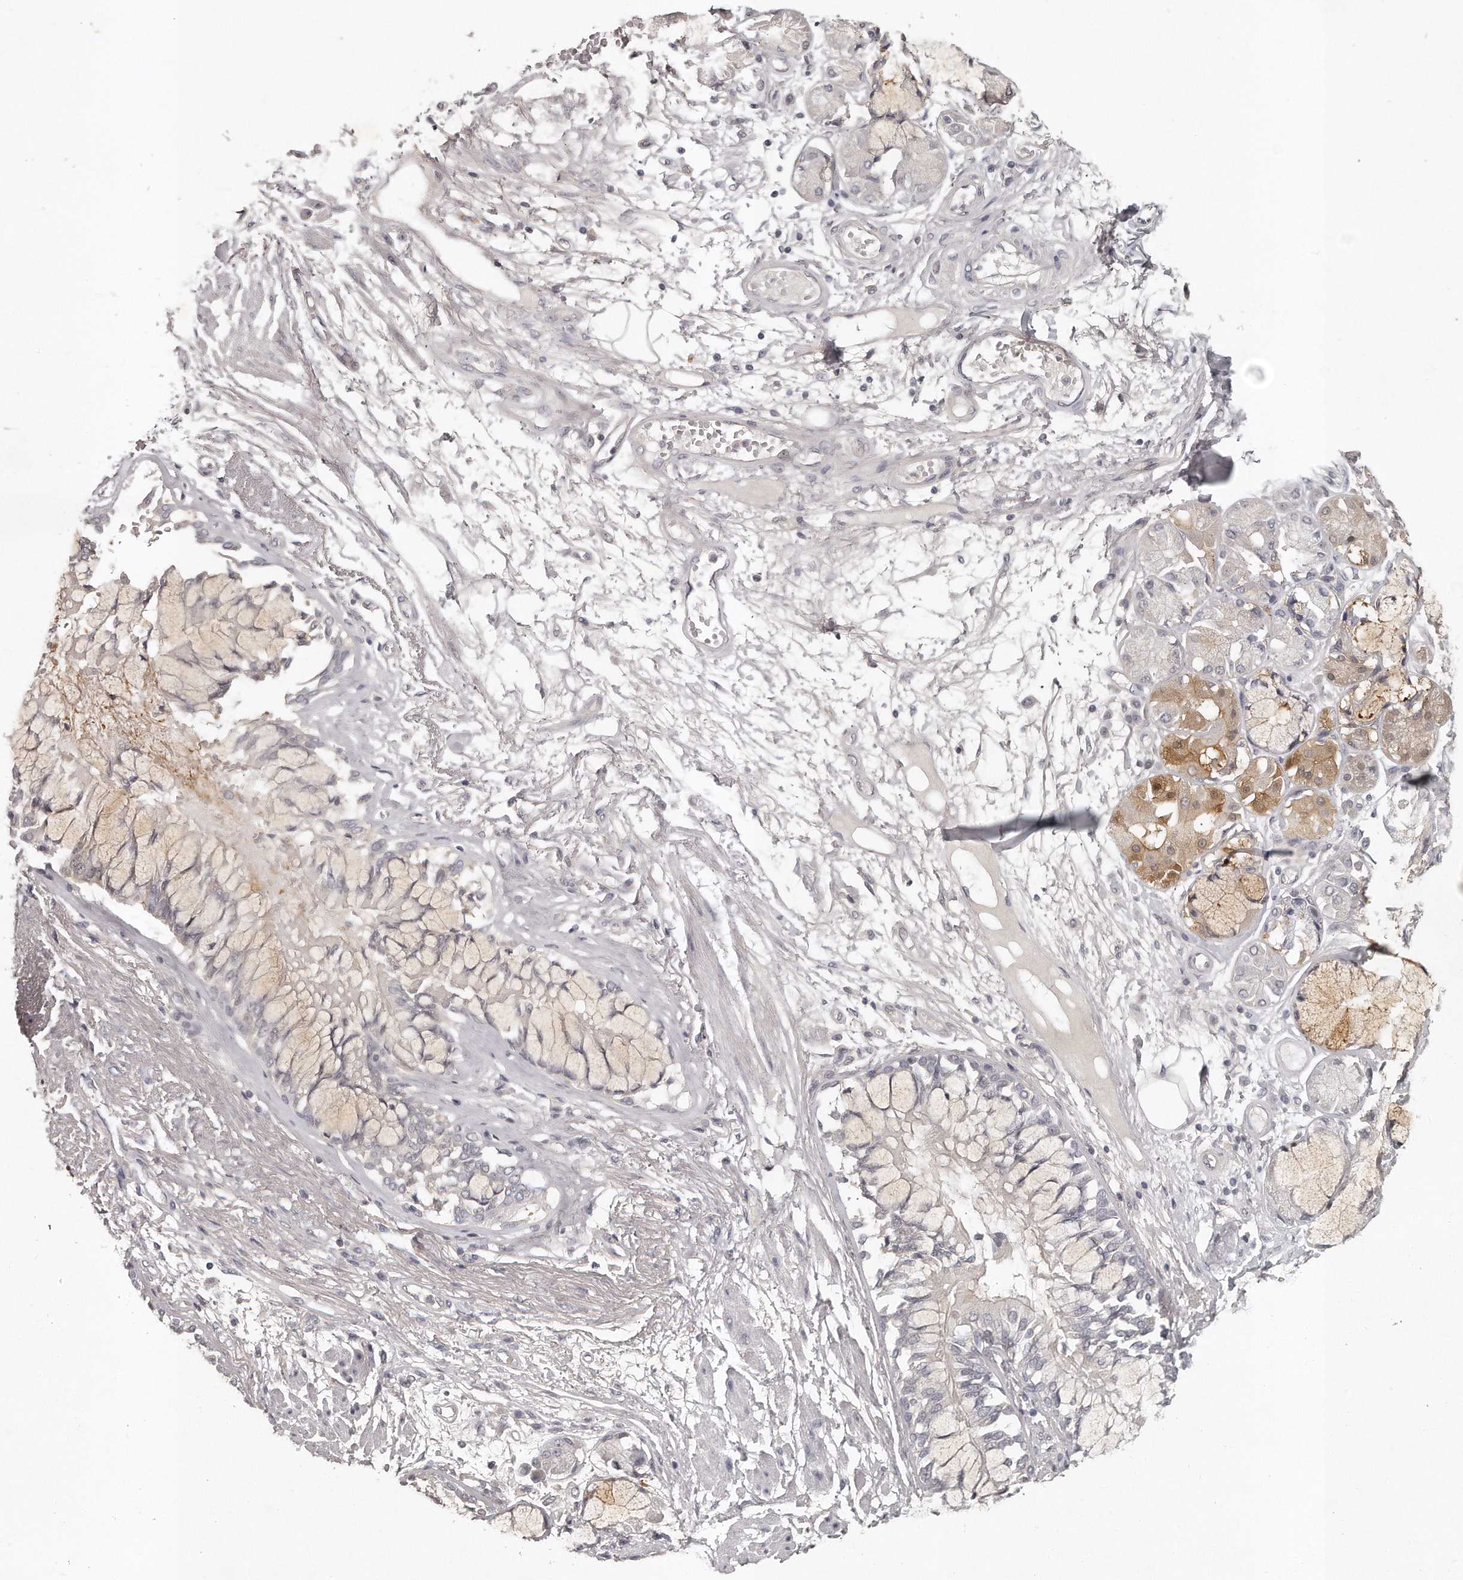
{"staining": {"intensity": "negative", "quantity": "none", "location": "none"}, "tissue": "adipose tissue", "cell_type": "Adipocytes", "image_type": "normal", "snomed": [{"axis": "morphology", "description": "Normal tissue, NOS"}, {"axis": "topography", "description": "Bronchus"}], "caption": "Adipose tissue was stained to show a protein in brown. There is no significant staining in adipocytes. Nuclei are stained in blue.", "gene": "GGCT", "patient": {"sex": "male", "age": 66}}